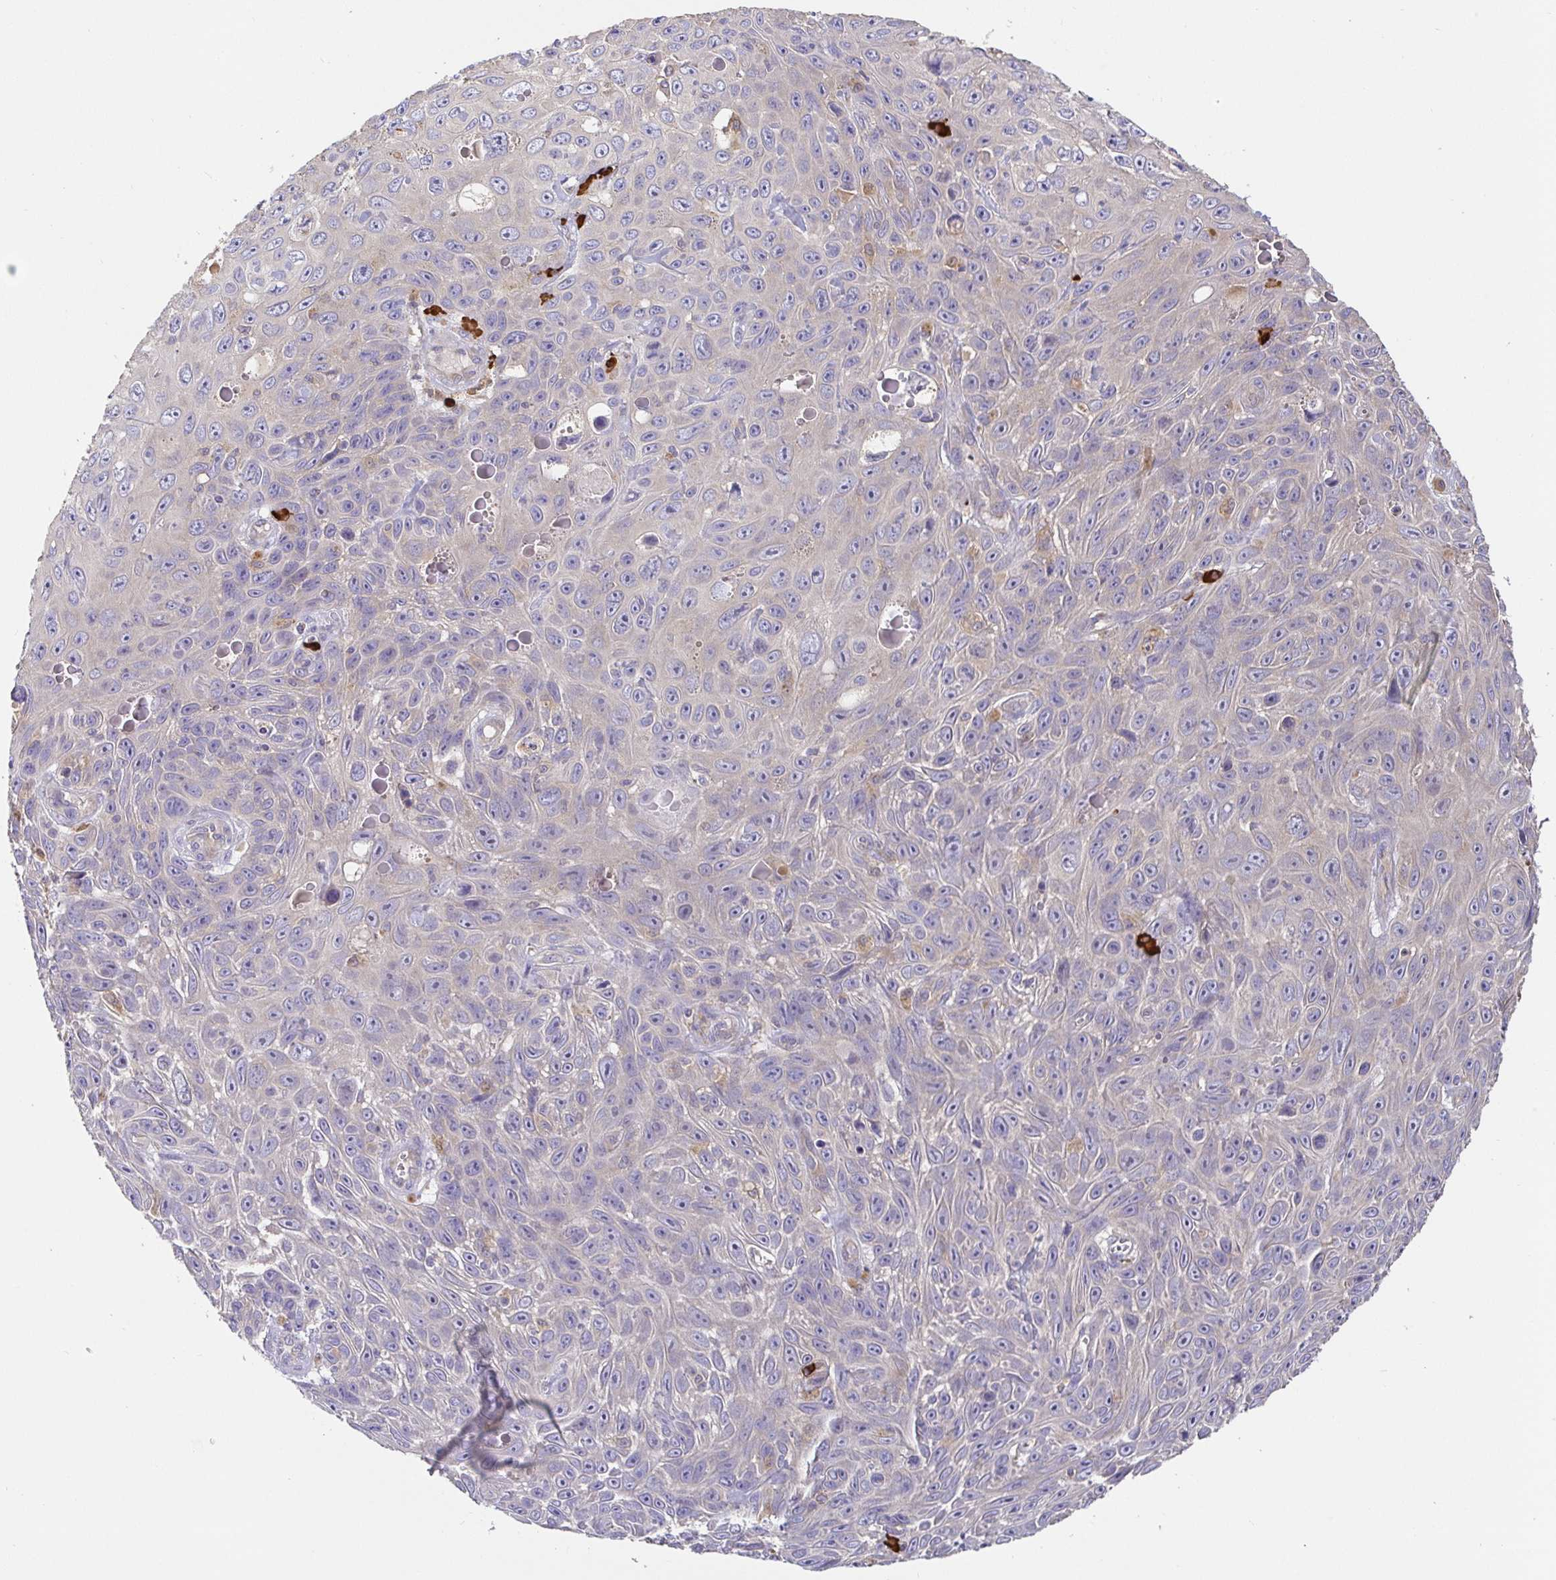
{"staining": {"intensity": "negative", "quantity": "none", "location": "none"}, "tissue": "skin cancer", "cell_type": "Tumor cells", "image_type": "cancer", "snomed": [{"axis": "morphology", "description": "Squamous cell carcinoma, NOS"}, {"axis": "topography", "description": "Skin"}], "caption": "Immunohistochemistry (IHC) of human skin cancer displays no staining in tumor cells.", "gene": "HAGH", "patient": {"sex": "male", "age": 82}}